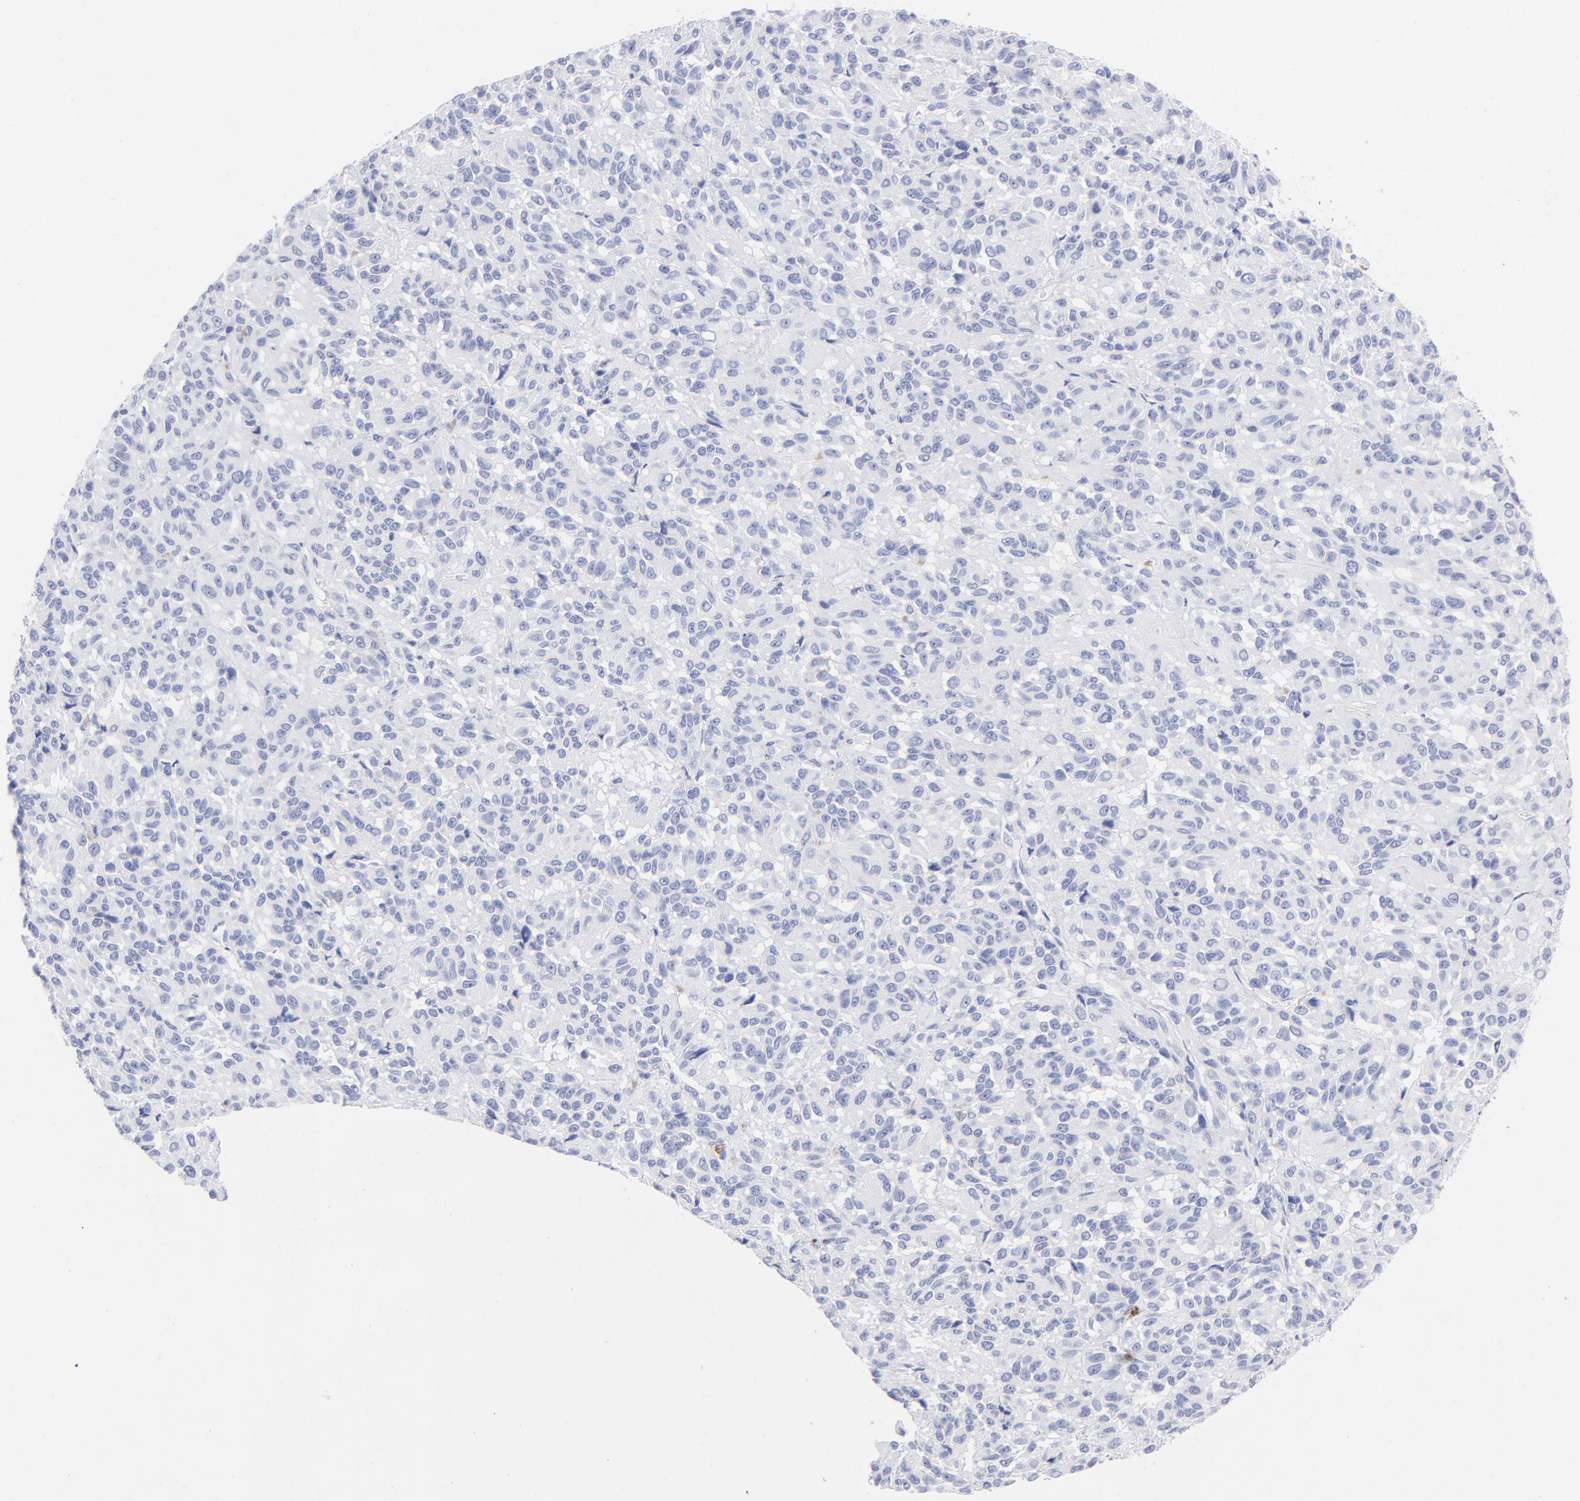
{"staining": {"intensity": "negative", "quantity": "none", "location": "none"}, "tissue": "melanoma", "cell_type": "Tumor cells", "image_type": "cancer", "snomed": [{"axis": "morphology", "description": "Malignant melanoma, Metastatic site"}, {"axis": "topography", "description": "Lung"}], "caption": "Tumor cells show no significant expression in melanoma.", "gene": "ARG1", "patient": {"sex": "male", "age": 64}}